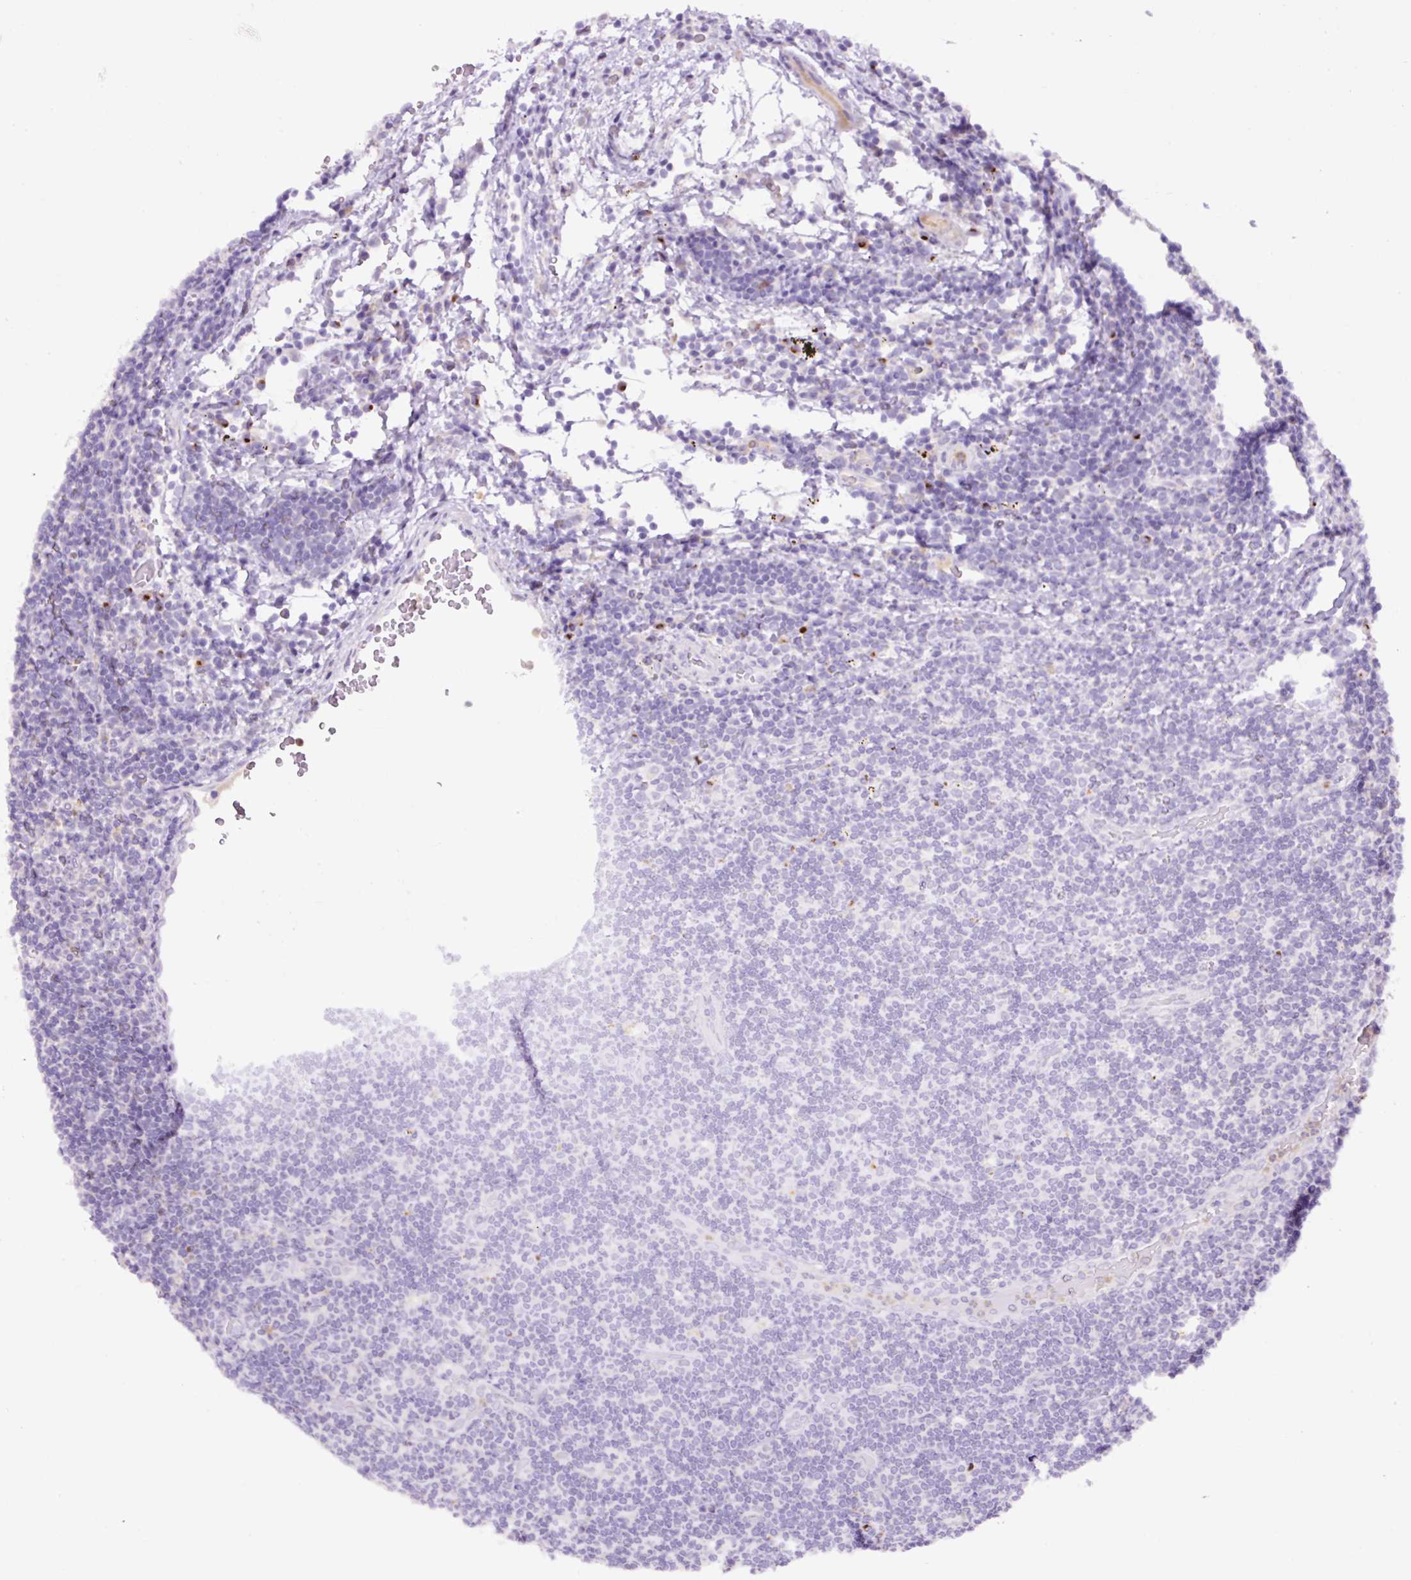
{"staining": {"intensity": "negative", "quantity": "none", "location": "none"}, "tissue": "lymphoma", "cell_type": "Tumor cells", "image_type": "cancer", "snomed": [{"axis": "morphology", "description": "Hodgkin's disease, NOS"}, {"axis": "topography", "description": "Lymph node"}], "caption": "This is an immunohistochemistry micrograph of lymphoma. There is no expression in tumor cells.", "gene": "MFSD3", "patient": {"sex": "female", "age": 57}}